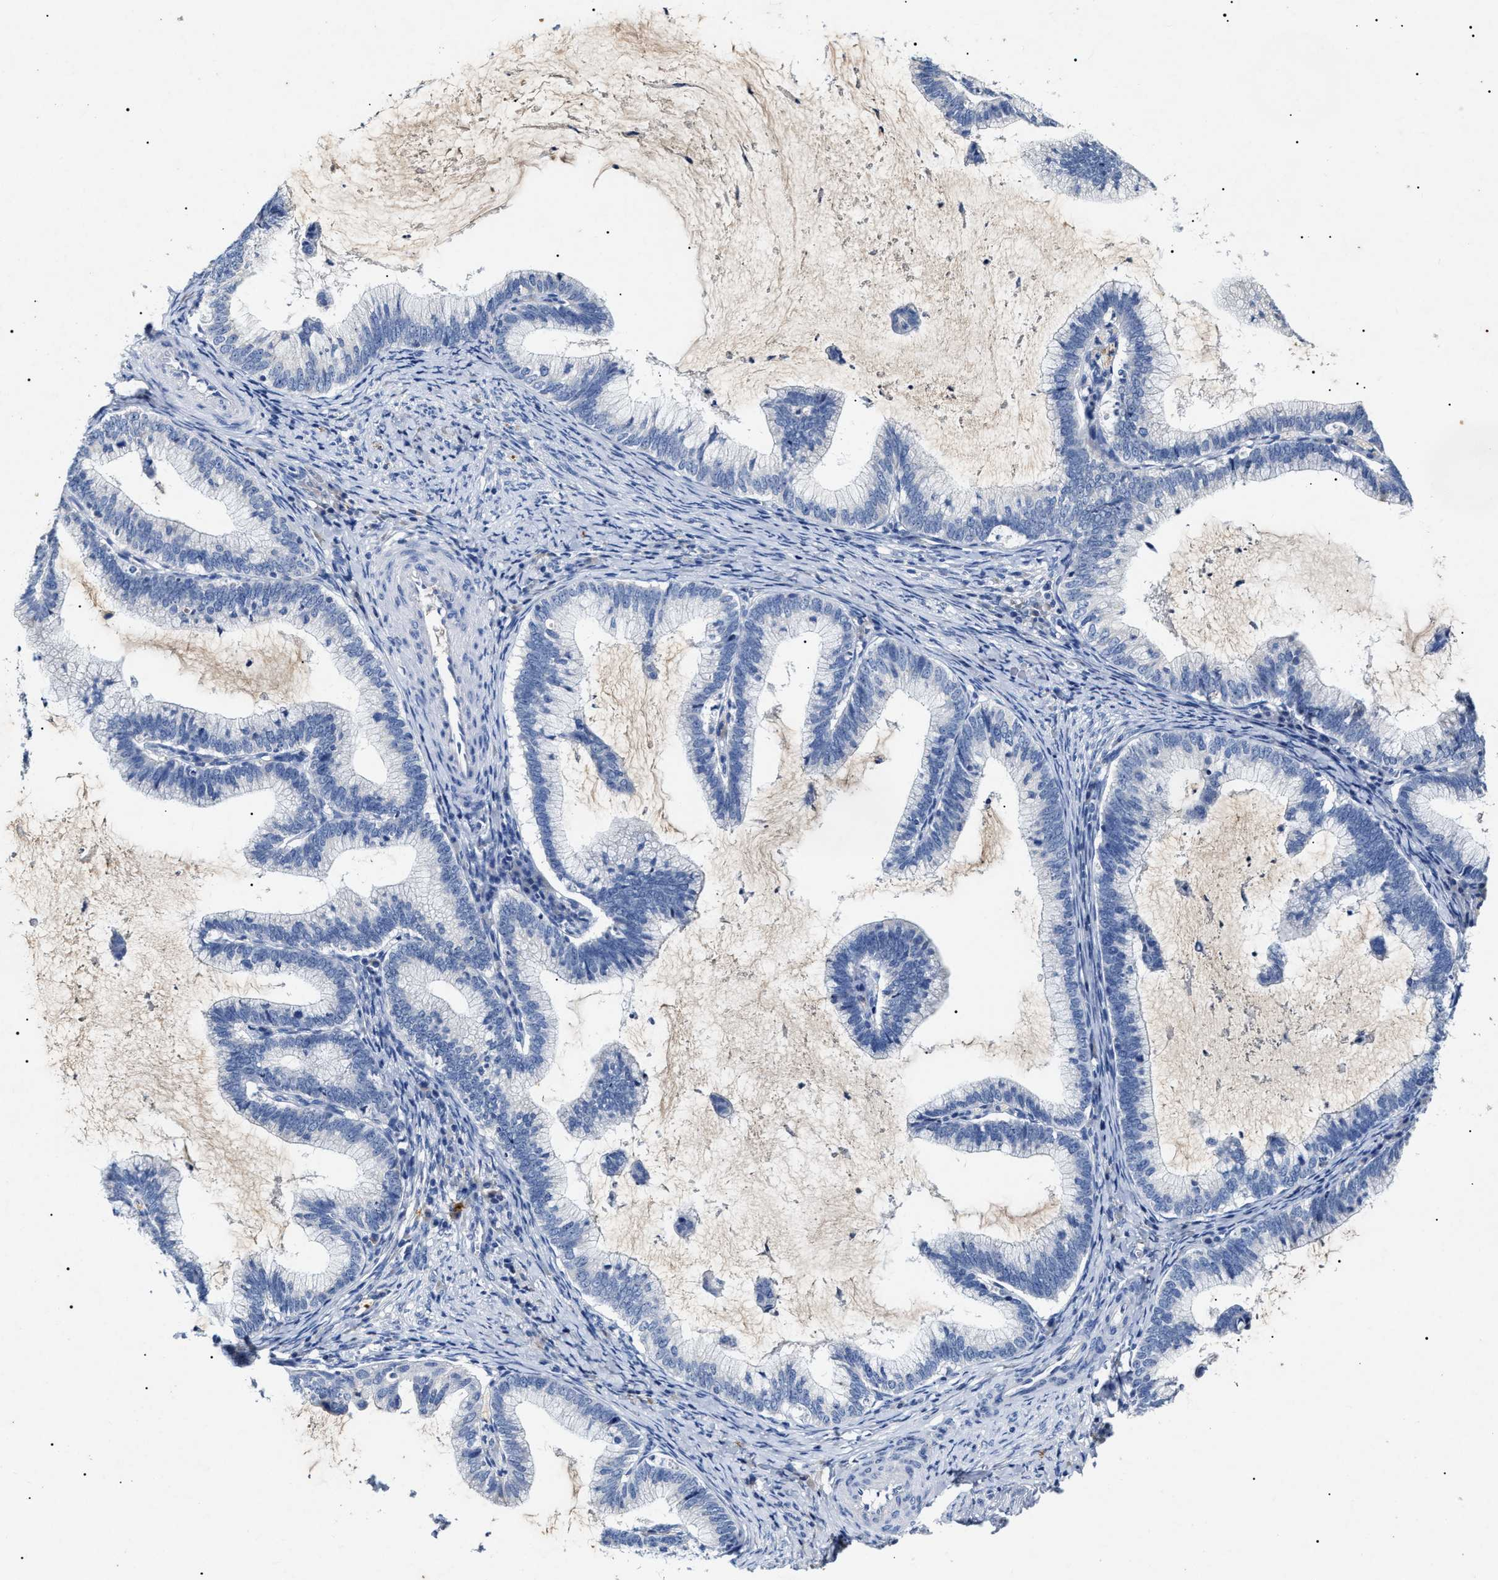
{"staining": {"intensity": "negative", "quantity": "none", "location": "none"}, "tissue": "cervical cancer", "cell_type": "Tumor cells", "image_type": "cancer", "snomed": [{"axis": "morphology", "description": "Adenocarcinoma, NOS"}, {"axis": "topography", "description": "Cervix"}], "caption": "The image demonstrates no staining of tumor cells in cervical cancer (adenocarcinoma).", "gene": "LRRC8E", "patient": {"sex": "female", "age": 36}}